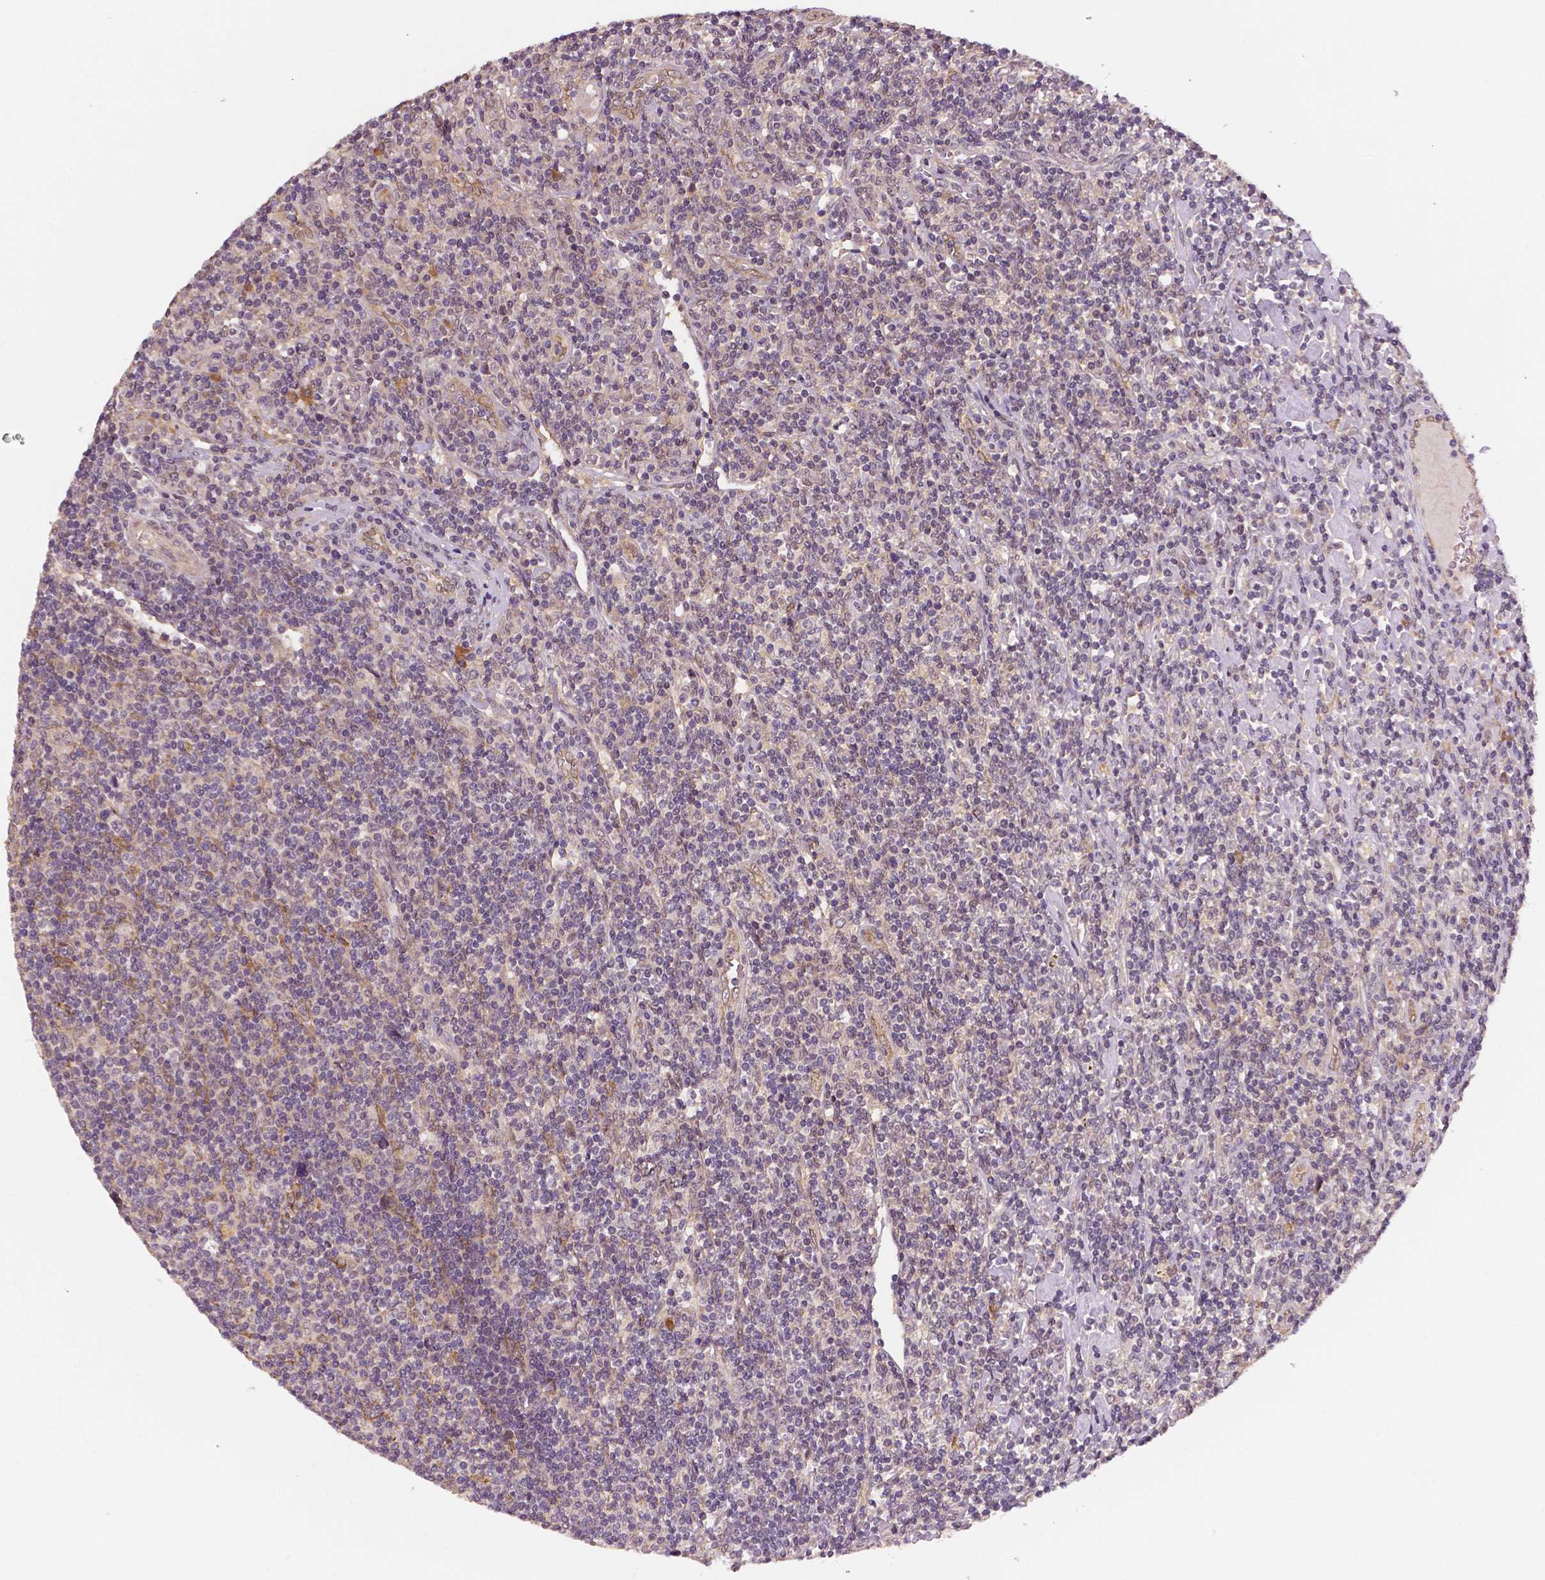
{"staining": {"intensity": "negative", "quantity": "none", "location": "none"}, "tissue": "lymphoma", "cell_type": "Tumor cells", "image_type": "cancer", "snomed": [{"axis": "morphology", "description": "Hodgkin's disease, NOS"}, {"axis": "topography", "description": "Lymph node"}], "caption": "An image of lymphoma stained for a protein exhibits no brown staining in tumor cells. The staining was performed using DAB to visualize the protein expression in brown, while the nuclei were stained in blue with hematoxylin (Magnification: 20x).", "gene": "STAT3", "patient": {"sex": "male", "age": 40}}